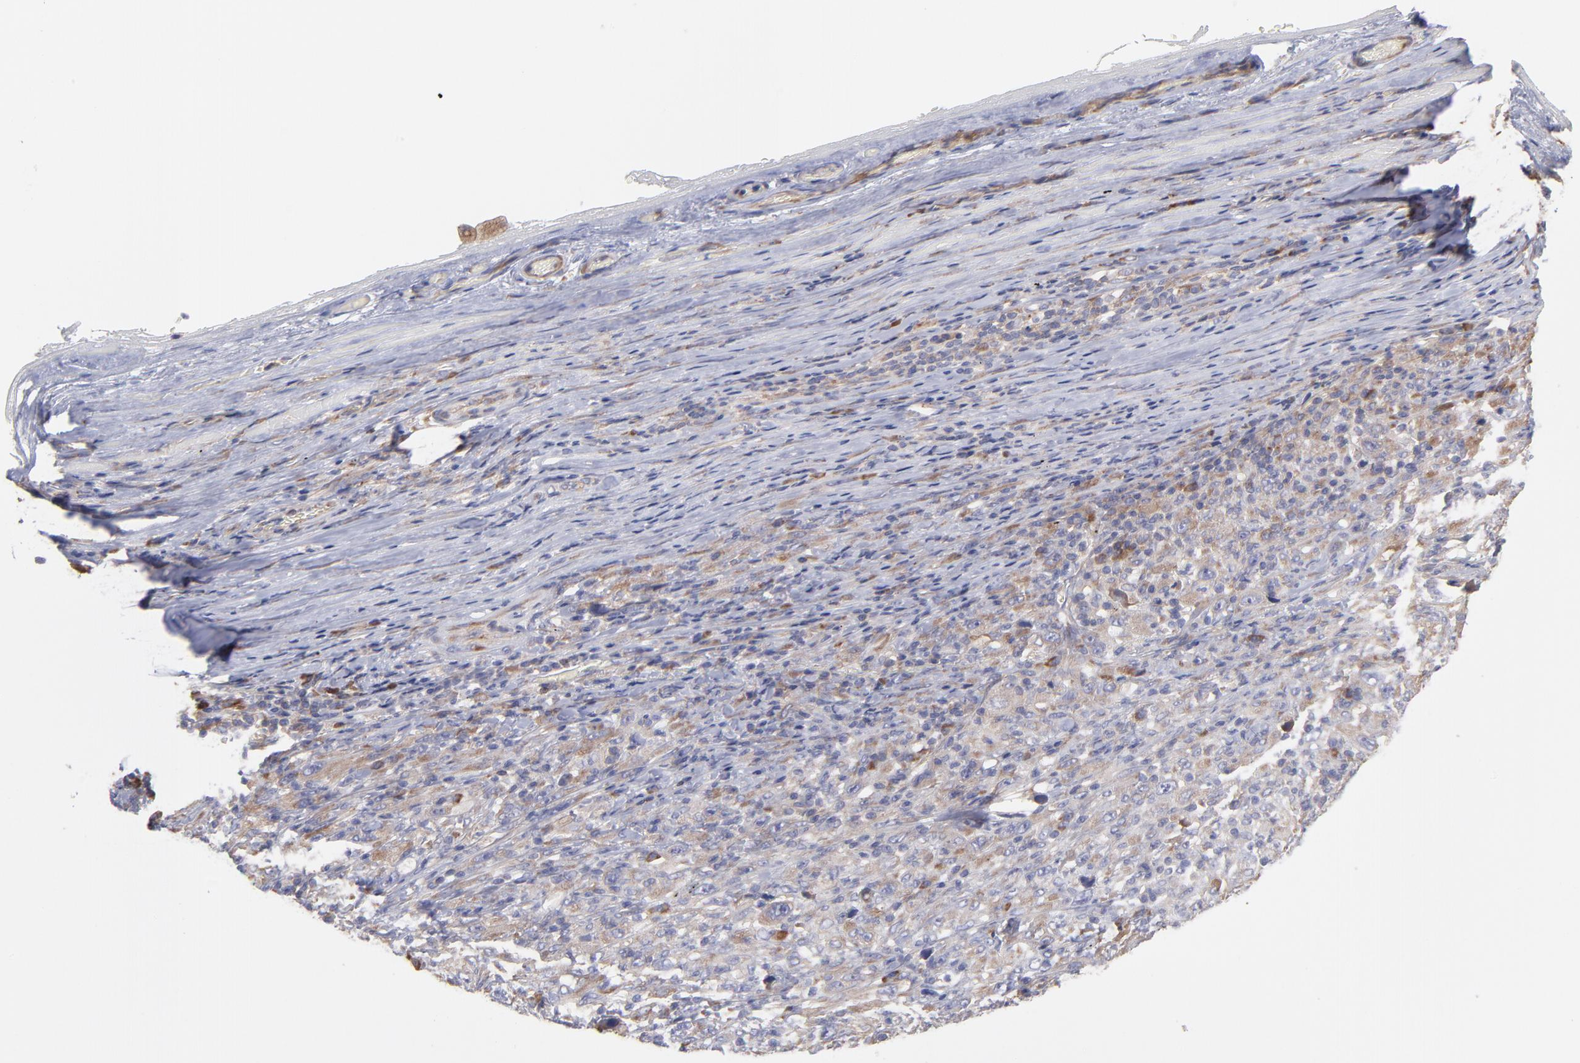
{"staining": {"intensity": "weak", "quantity": "25%-75%", "location": "cytoplasmic/membranous"}, "tissue": "melanoma", "cell_type": "Tumor cells", "image_type": "cancer", "snomed": [{"axis": "morphology", "description": "Malignant melanoma, Metastatic site"}, {"axis": "topography", "description": "Skin"}], "caption": "IHC (DAB (3,3'-diaminobenzidine)) staining of melanoma shows weak cytoplasmic/membranous protein positivity in approximately 25%-75% of tumor cells. The staining was performed using DAB (3,3'-diaminobenzidine) to visualize the protein expression in brown, while the nuclei were stained in blue with hematoxylin (Magnification: 20x).", "gene": "RPLP0", "patient": {"sex": "female", "age": 56}}